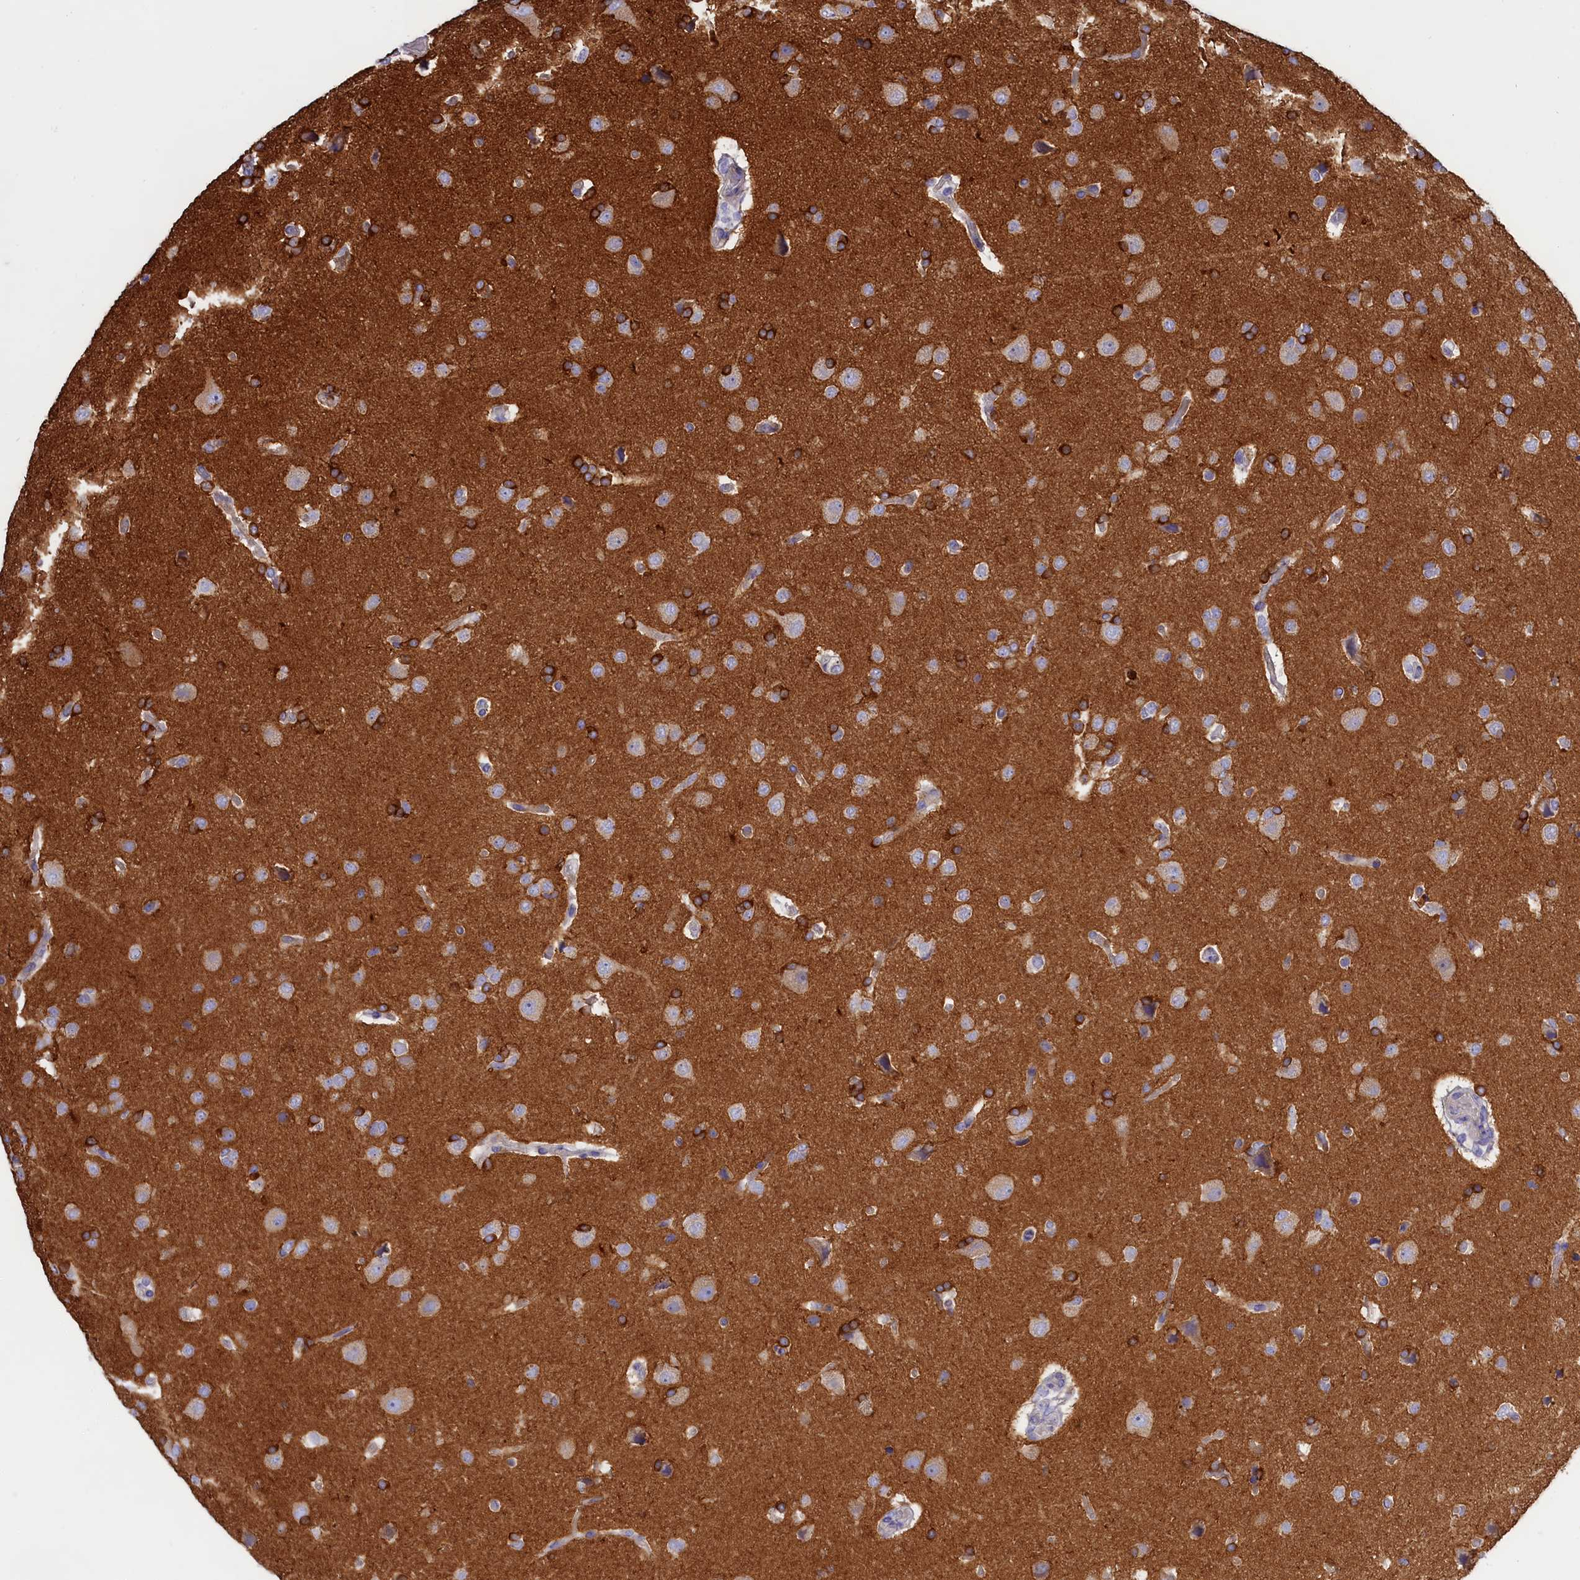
{"staining": {"intensity": "strong", "quantity": "<25%", "location": "cytoplasmic/membranous"}, "tissue": "glioma", "cell_type": "Tumor cells", "image_type": "cancer", "snomed": [{"axis": "morphology", "description": "Glioma, malignant, High grade"}, {"axis": "topography", "description": "Brain"}], "caption": "Strong cytoplasmic/membranous positivity is seen in approximately <25% of tumor cells in malignant high-grade glioma.", "gene": "PPP1R13L", "patient": {"sex": "male", "age": 72}}